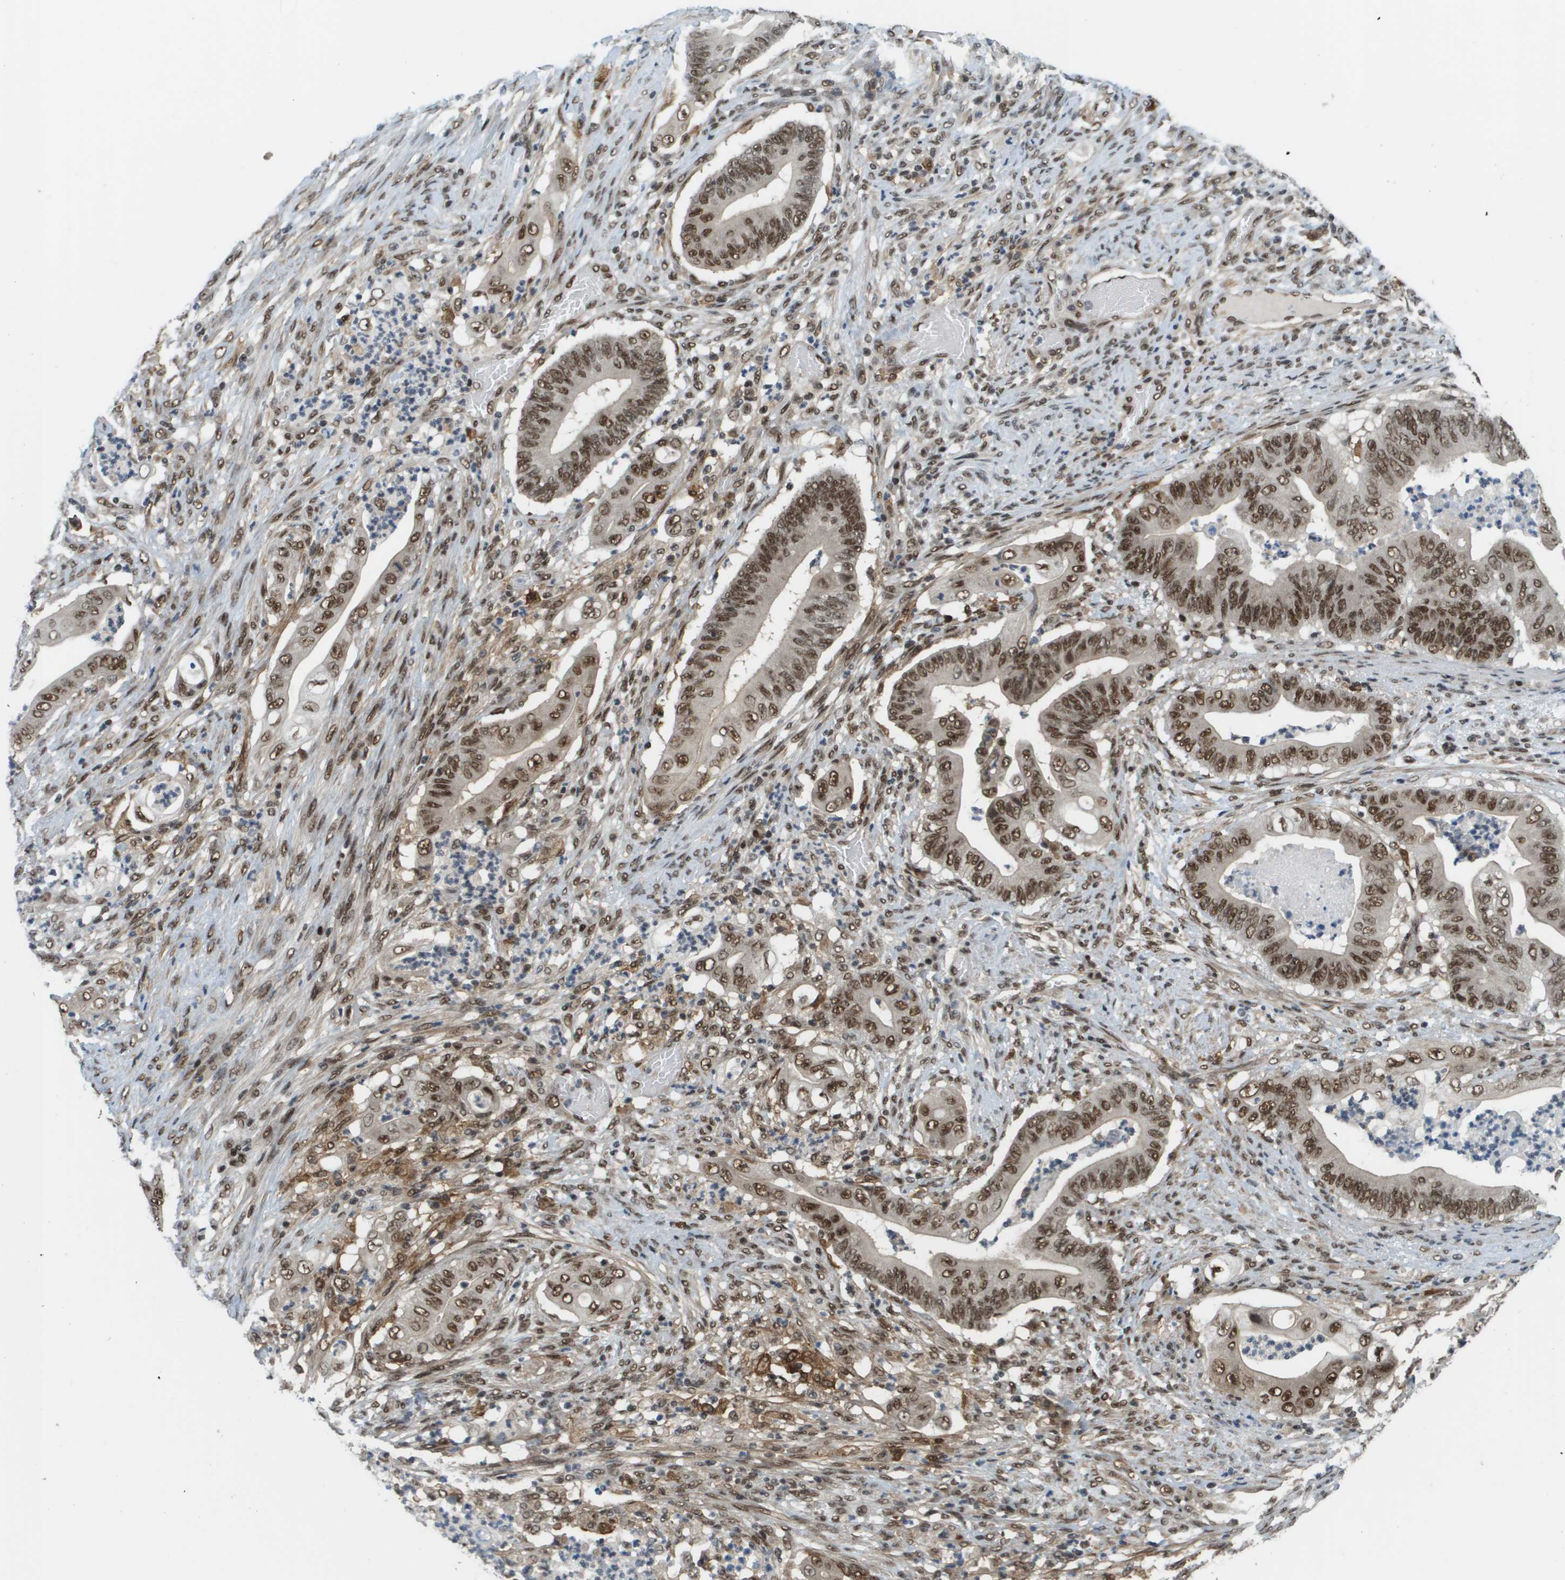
{"staining": {"intensity": "strong", "quantity": ">75%", "location": "nuclear"}, "tissue": "stomach cancer", "cell_type": "Tumor cells", "image_type": "cancer", "snomed": [{"axis": "morphology", "description": "Adenocarcinoma, NOS"}, {"axis": "topography", "description": "Stomach"}], "caption": "About >75% of tumor cells in human stomach adenocarcinoma display strong nuclear protein positivity as visualized by brown immunohistochemical staining.", "gene": "PRCC", "patient": {"sex": "female", "age": 73}}